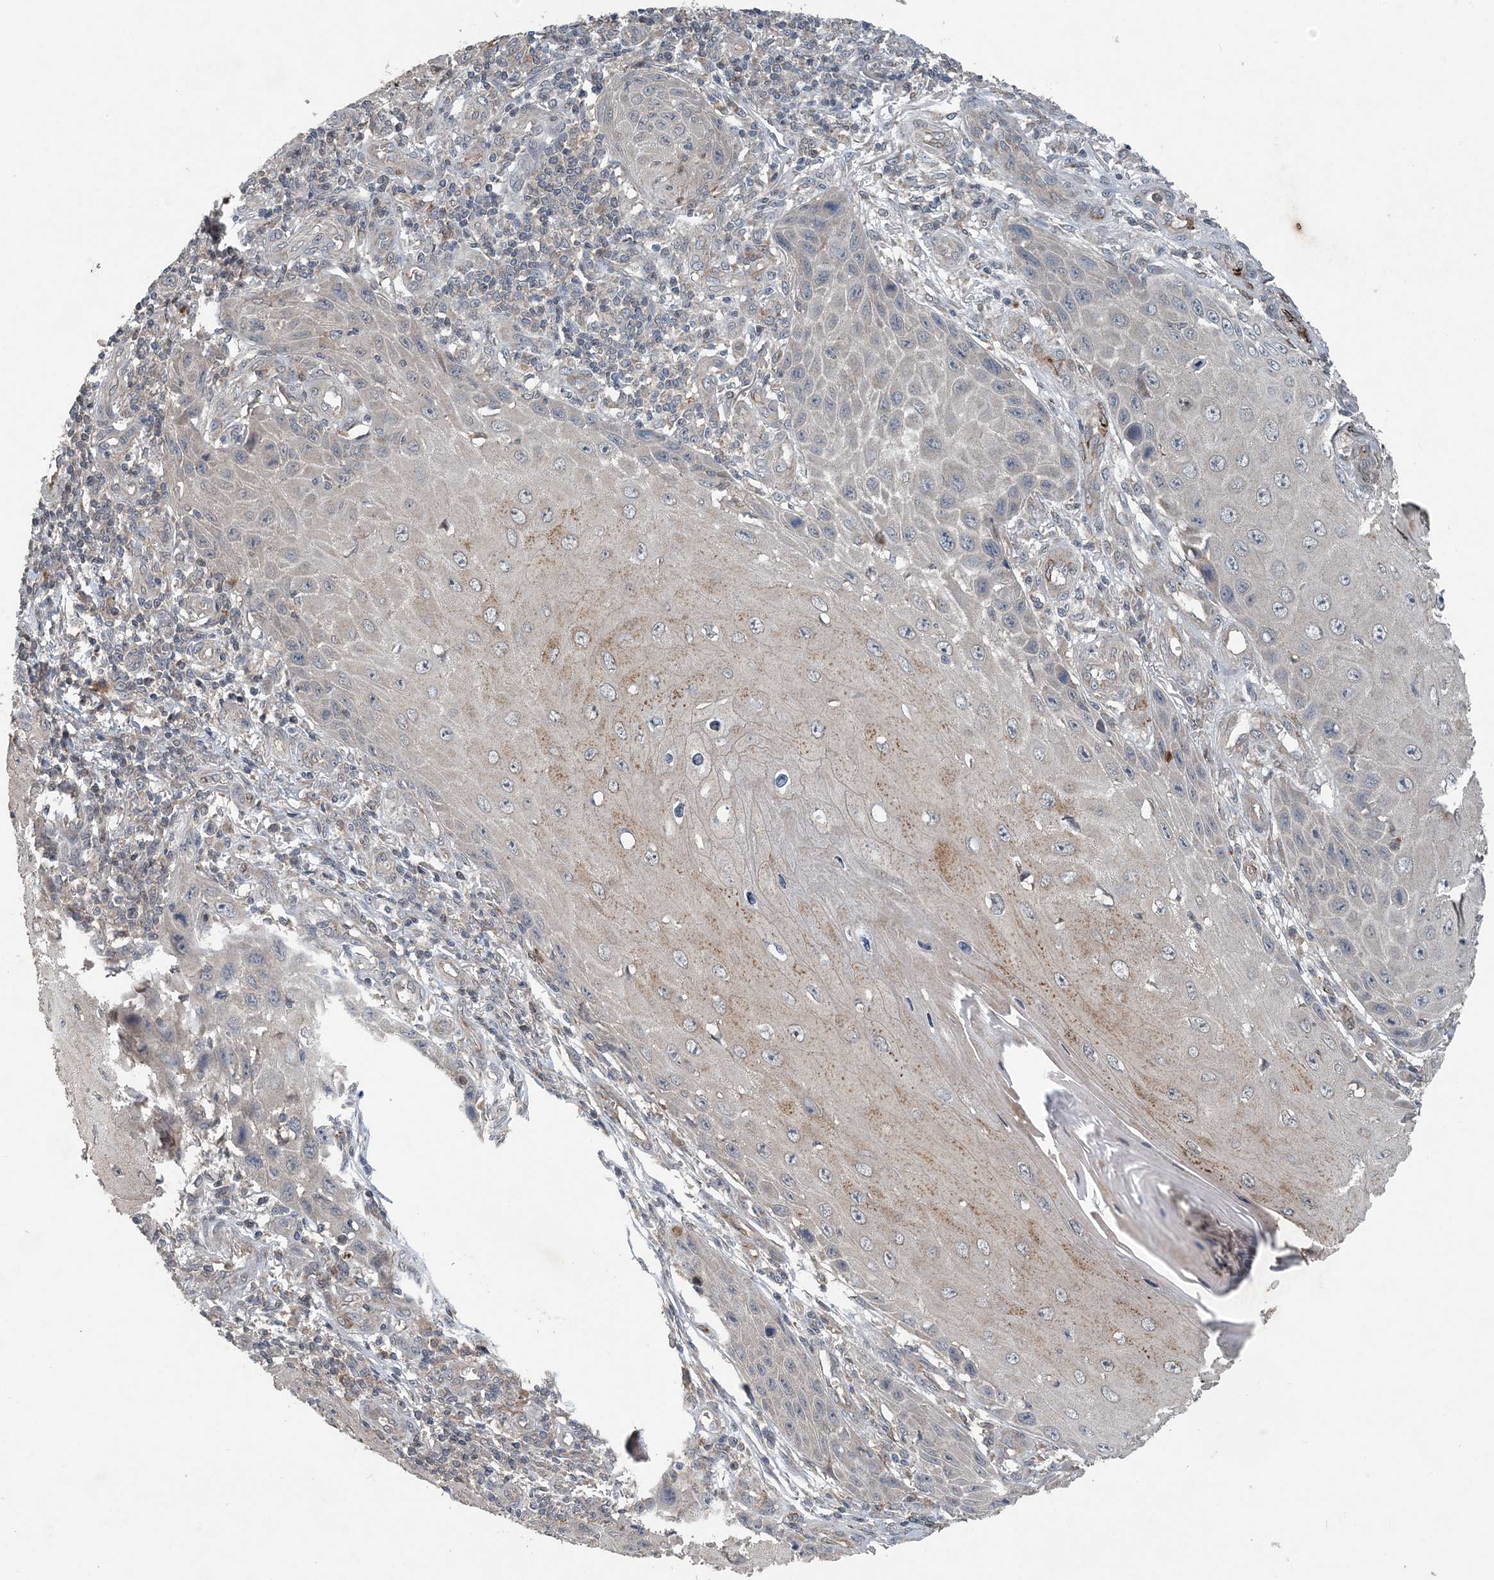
{"staining": {"intensity": "weak", "quantity": "<25%", "location": "cytoplasmic/membranous"}, "tissue": "skin cancer", "cell_type": "Tumor cells", "image_type": "cancer", "snomed": [{"axis": "morphology", "description": "Squamous cell carcinoma, NOS"}, {"axis": "topography", "description": "Skin"}], "caption": "Immunohistochemistry photomicrograph of neoplastic tissue: human skin cancer (squamous cell carcinoma) stained with DAB reveals no significant protein positivity in tumor cells.", "gene": "MYO9B", "patient": {"sex": "female", "age": 73}}